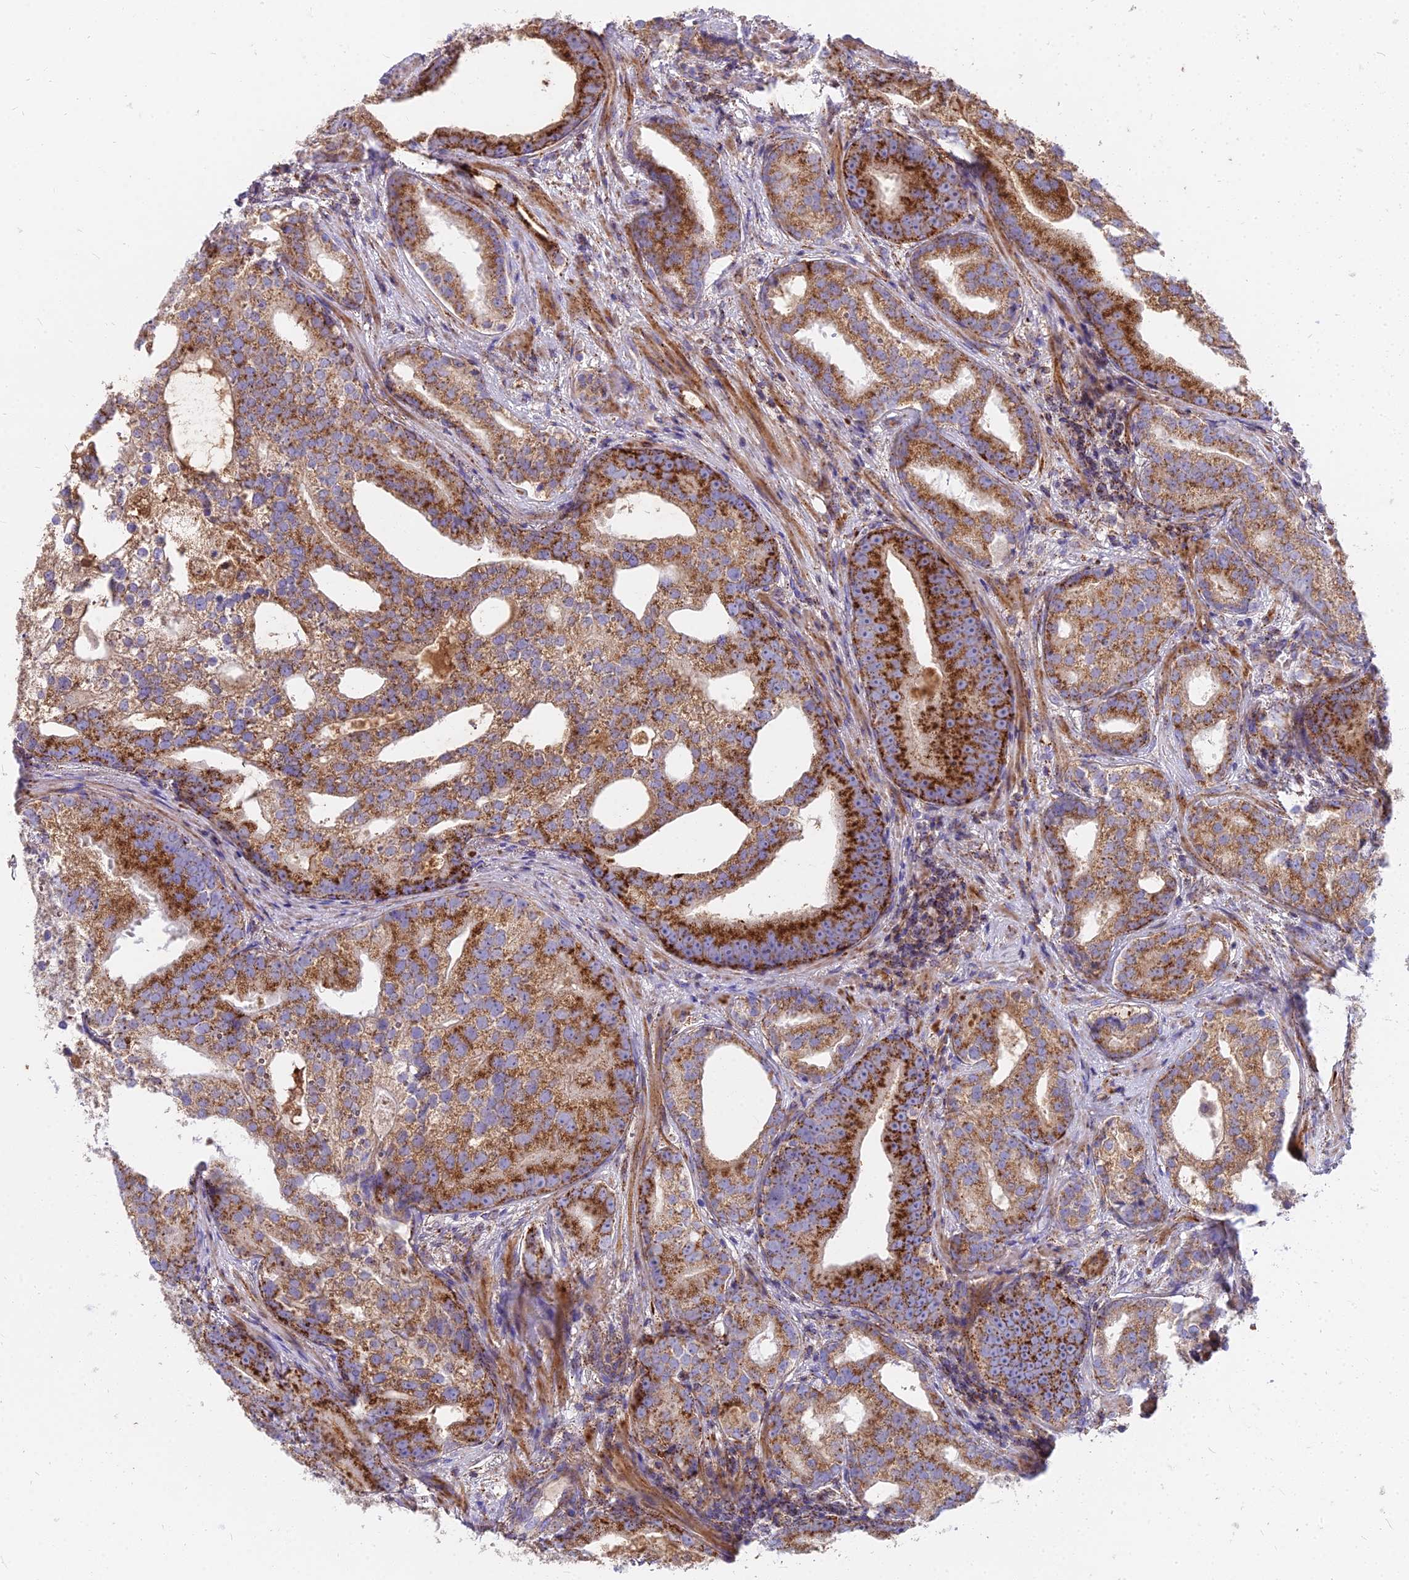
{"staining": {"intensity": "strong", "quantity": ">75%", "location": "cytoplasmic/membranous"}, "tissue": "prostate cancer", "cell_type": "Tumor cells", "image_type": "cancer", "snomed": [{"axis": "morphology", "description": "Adenocarcinoma, High grade"}, {"axis": "topography", "description": "Prostate"}], "caption": "Immunohistochemistry (IHC) of human prostate cancer reveals high levels of strong cytoplasmic/membranous positivity in about >75% of tumor cells.", "gene": "FRMPD1", "patient": {"sex": "male", "age": 75}}